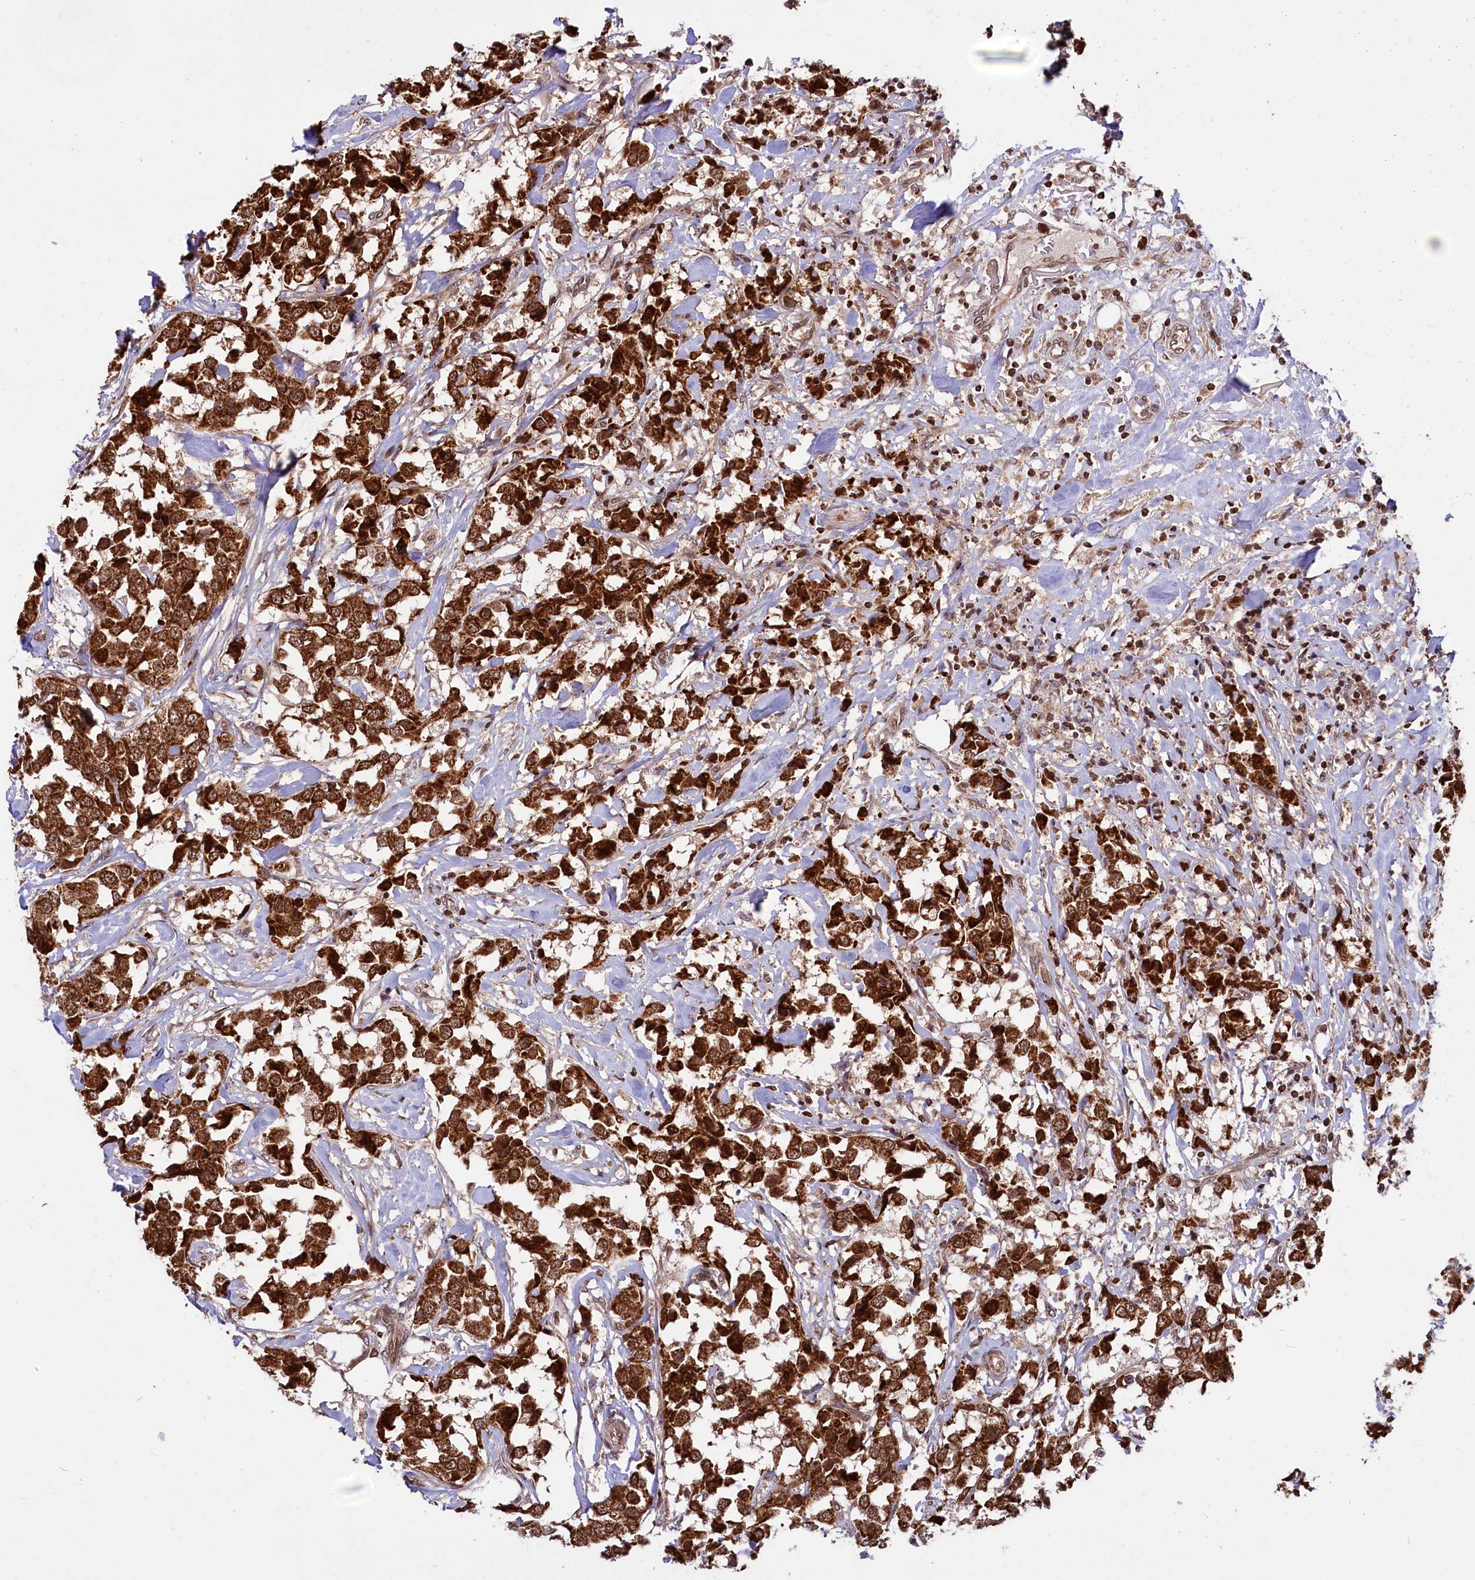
{"staining": {"intensity": "strong", "quantity": ">75%", "location": "cytoplasmic/membranous,nuclear"}, "tissue": "breast cancer", "cell_type": "Tumor cells", "image_type": "cancer", "snomed": [{"axis": "morphology", "description": "Duct carcinoma"}, {"axis": "topography", "description": "Breast"}], "caption": "This is a micrograph of immunohistochemistry (IHC) staining of invasive ductal carcinoma (breast), which shows strong staining in the cytoplasmic/membranous and nuclear of tumor cells.", "gene": "PHC3", "patient": {"sex": "female", "age": 80}}